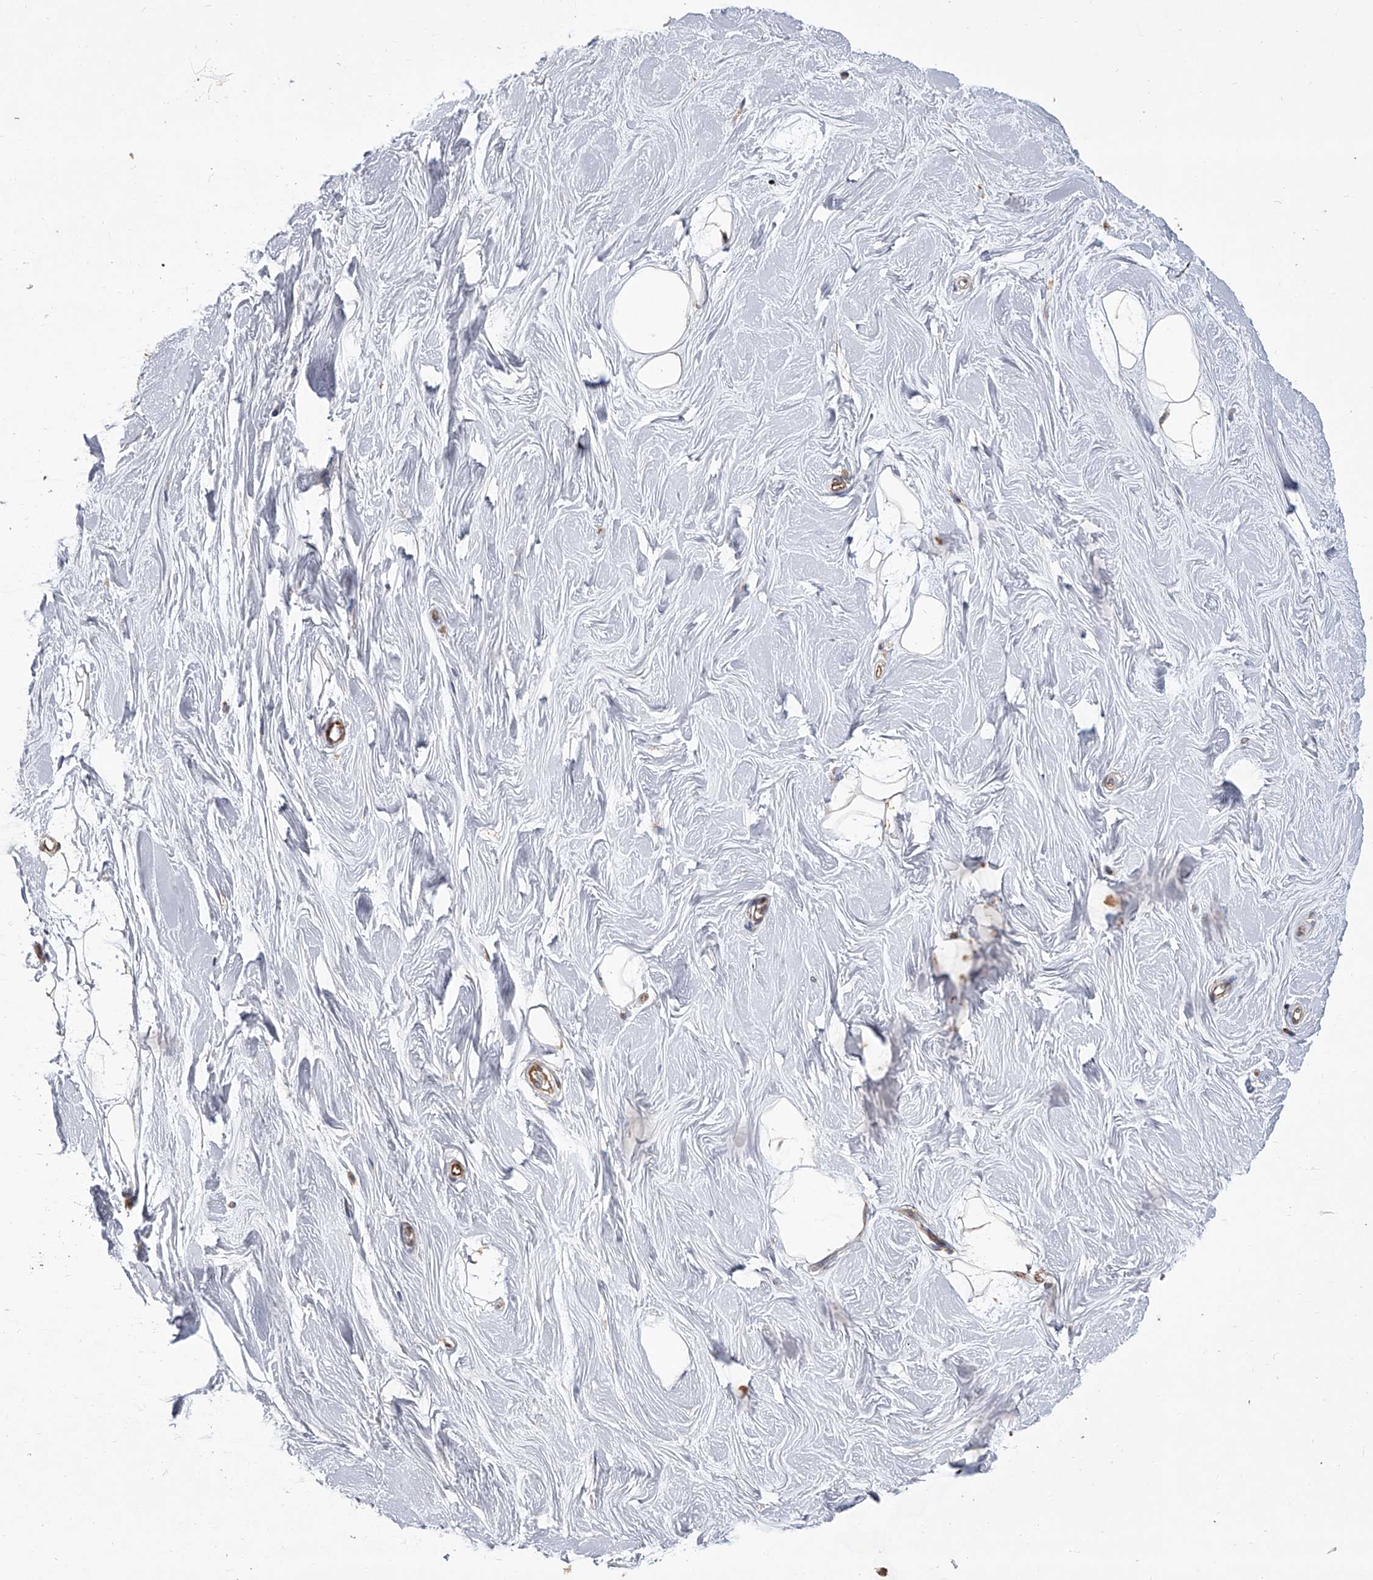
{"staining": {"intensity": "moderate", "quantity": ">75%", "location": "cytoplasmic/membranous"}, "tissue": "breast", "cell_type": "Adipocytes", "image_type": "normal", "snomed": [{"axis": "morphology", "description": "Normal tissue, NOS"}, {"axis": "topography", "description": "Breast"}], "caption": "Immunohistochemistry (IHC) of benign breast demonstrates medium levels of moderate cytoplasmic/membranous expression in approximately >75% of adipocytes.", "gene": "EIF2S2", "patient": {"sex": "female", "age": 26}}